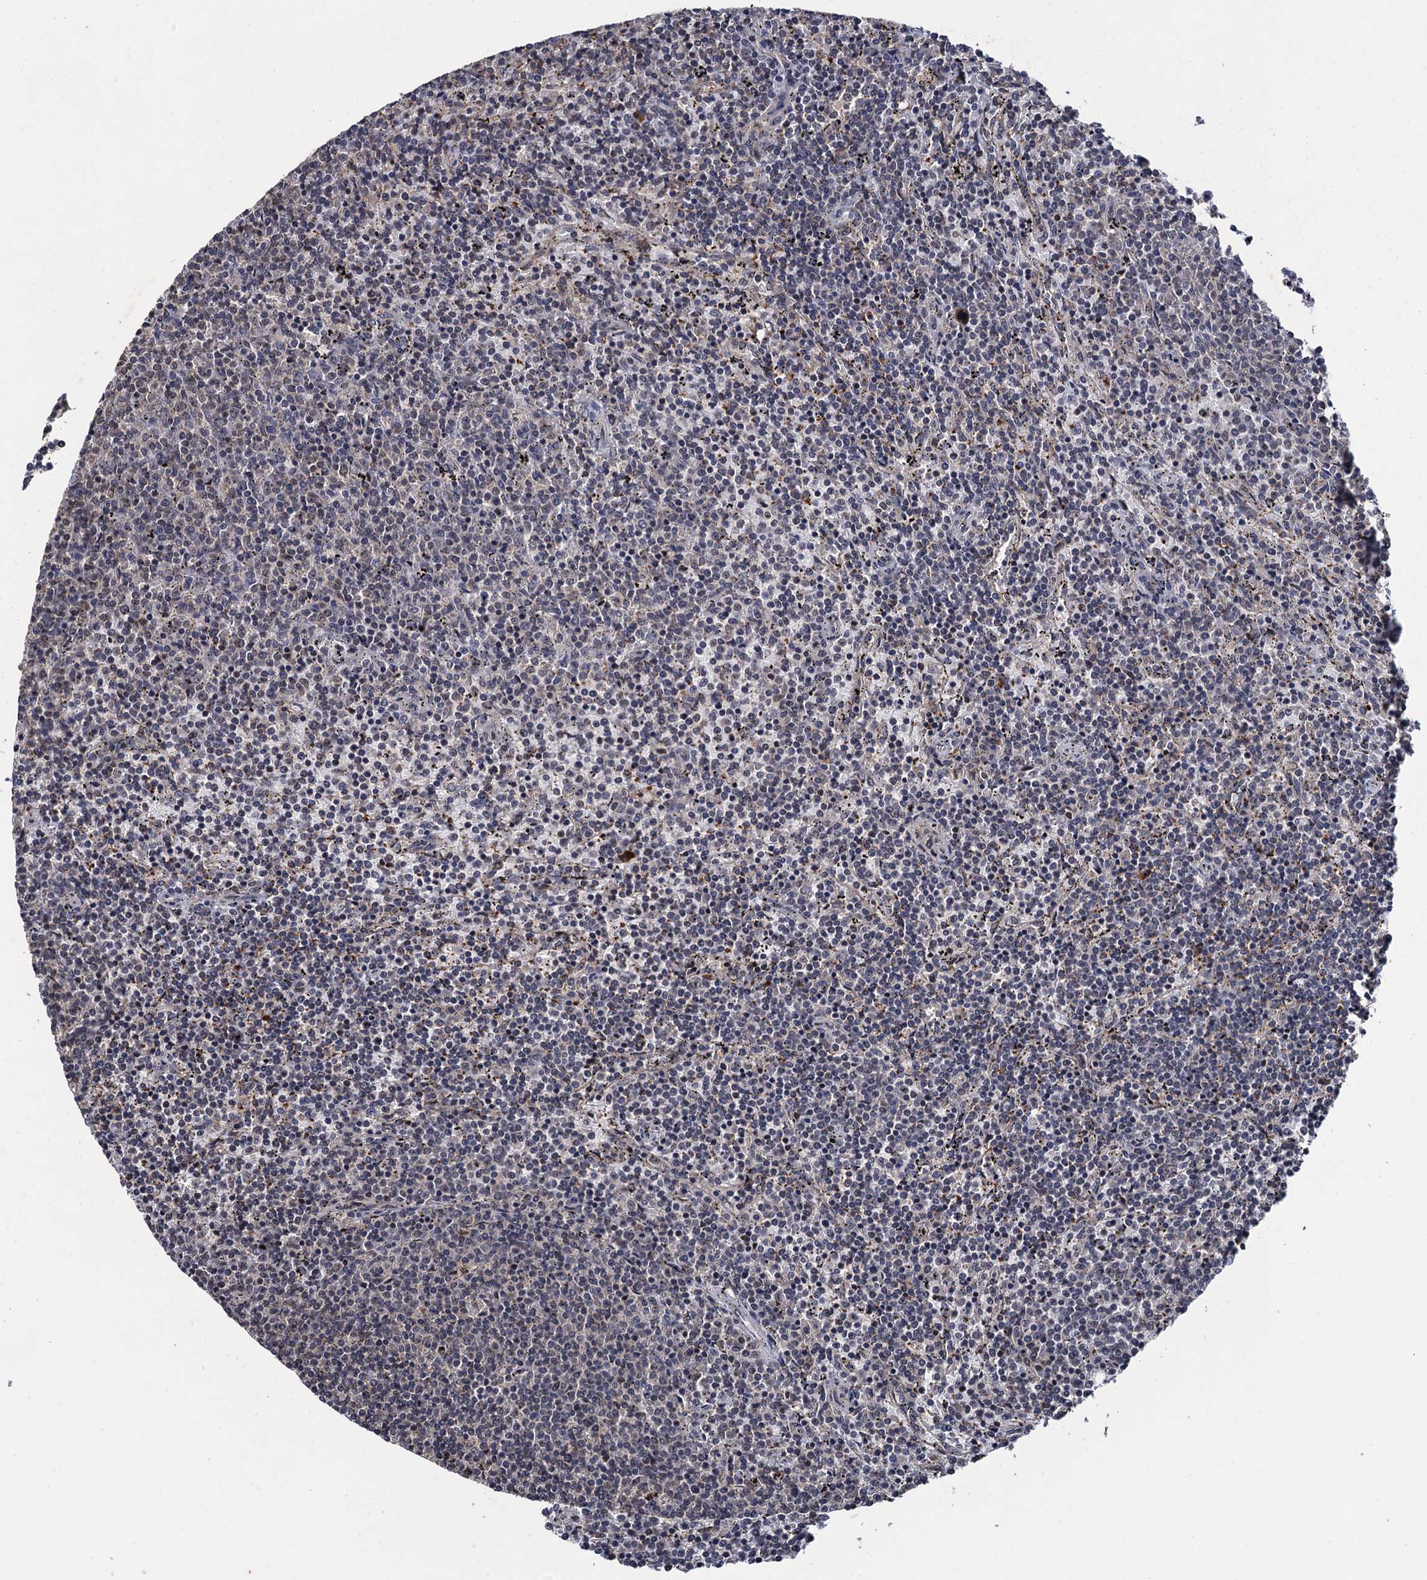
{"staining": {"intensity": "negative", "quantity": "none", "location": "none"}, "tissue": "lymphoma", "cell_type": "Tumor cells", "image_type": "cancer", "snomed": [{"axis": "morphology", "description": "Malignant lymphoma, non-Hodgkin's type, Low grade"}, {"axis": "topography", "description": "Spleen"}], "caption": "Tumor cells are negative for protein expression in human low-grade malignant lymphoma, non-Hodgkin's type.", "gene": "LRRC63", "patient": {"sex": "female", "age": 50}}